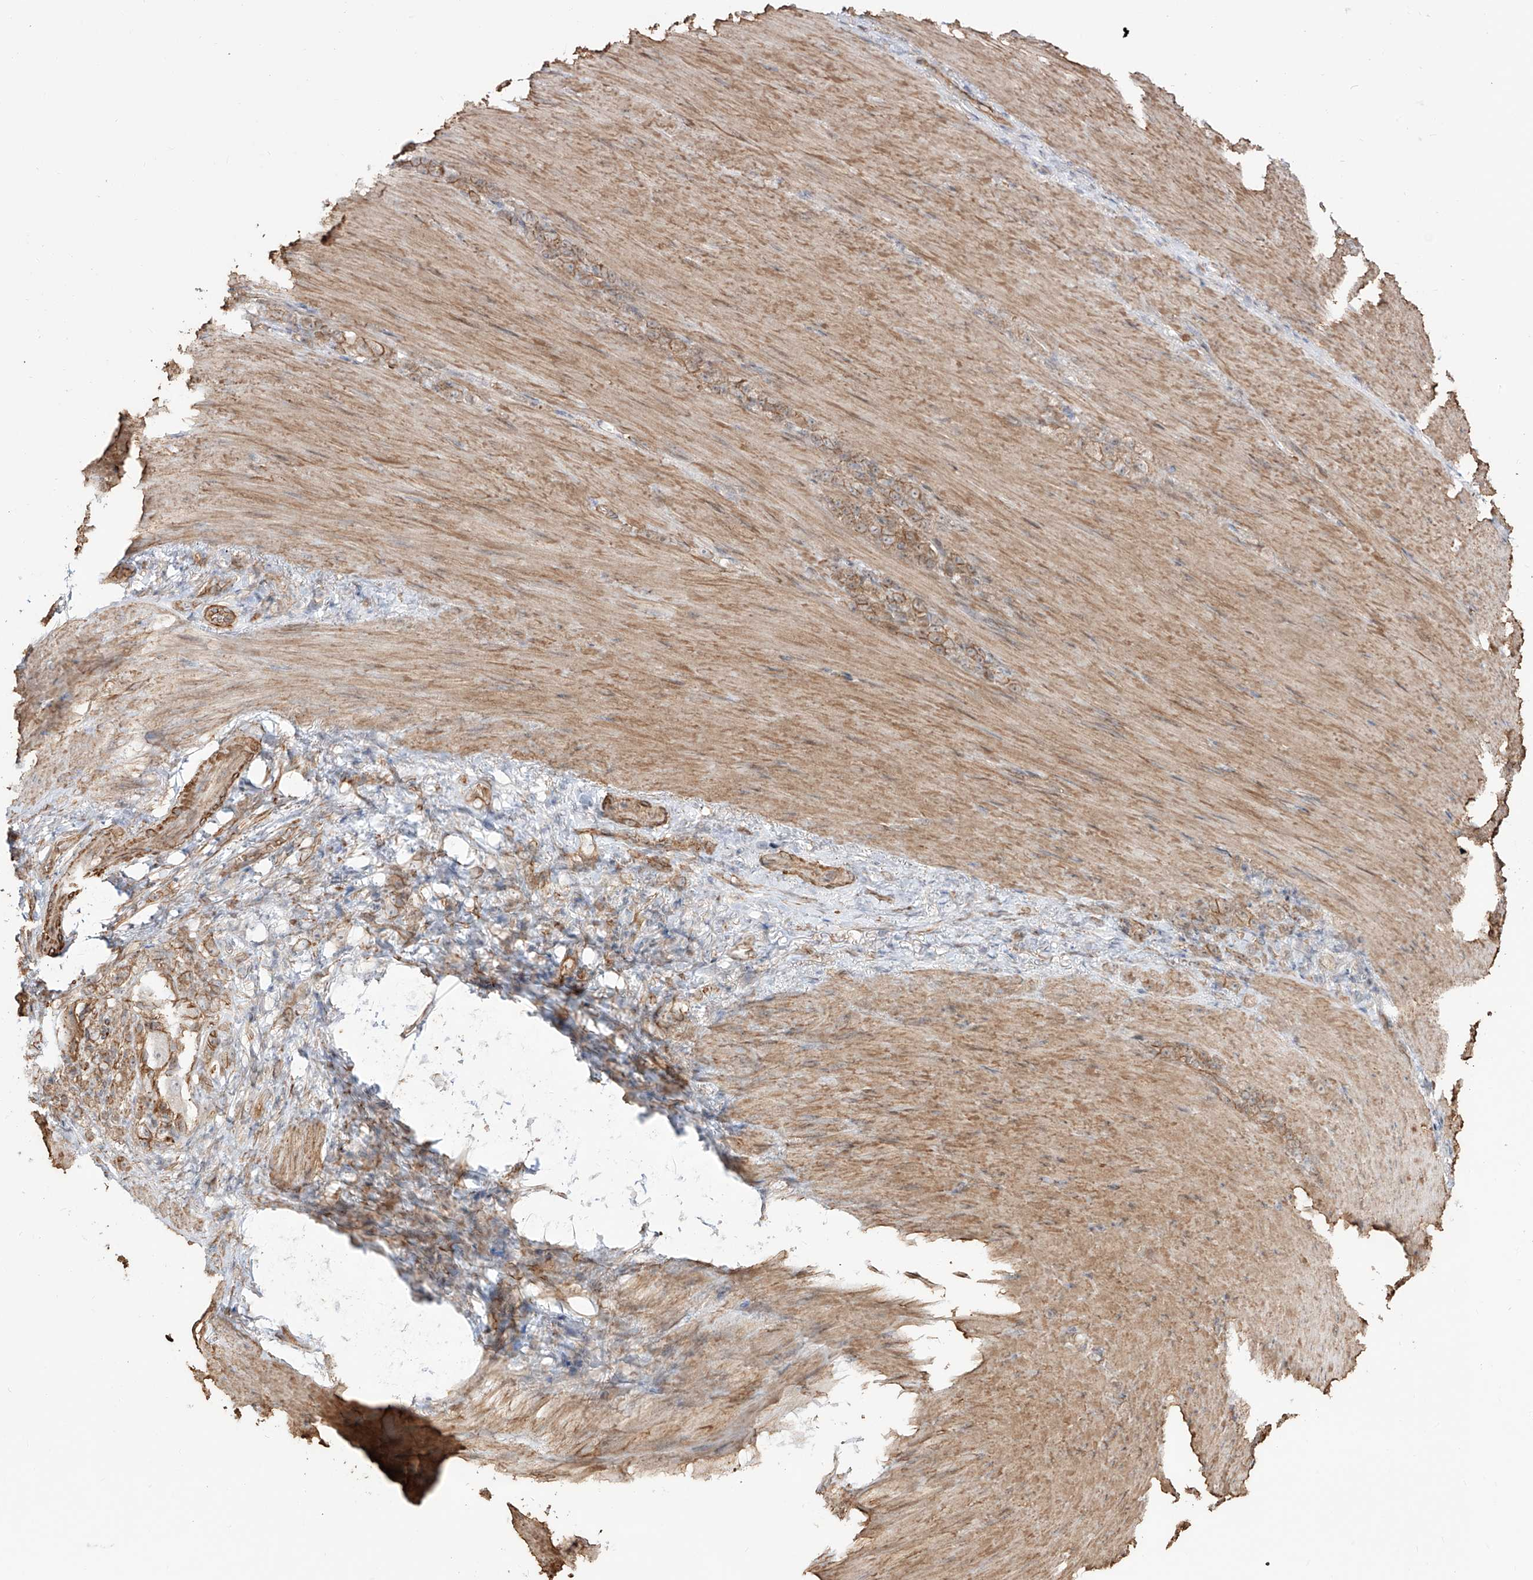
{"staining": {"intensity": "moderate", "quantity": ">75%", "location": "cytoplasmic/membranous"}, "tissue": "stomach cancer", "cell_type": "Tumor cells", "image_type": "cancer", "snomed": [{"axis": "morphology", "description": "Normal tissue, NOS"}, {"axis": "morphology", "description": "Adenocarcinoma, NOS"}, {"axis": "topography", "description": "Stomach"}], "caption": "IHC of stomach cancer reveals medium levels of moderate cytoplasmic/membranous staining in about >75% of tumor cells. Using DAB (3,3'-diaminobenzidine) (brown) and hematoxylin (blue) stains, captured at high magnification using brightfield microscopy.", "gene": "ZNF180", "patient": {"sex": "male", "age": 82}}